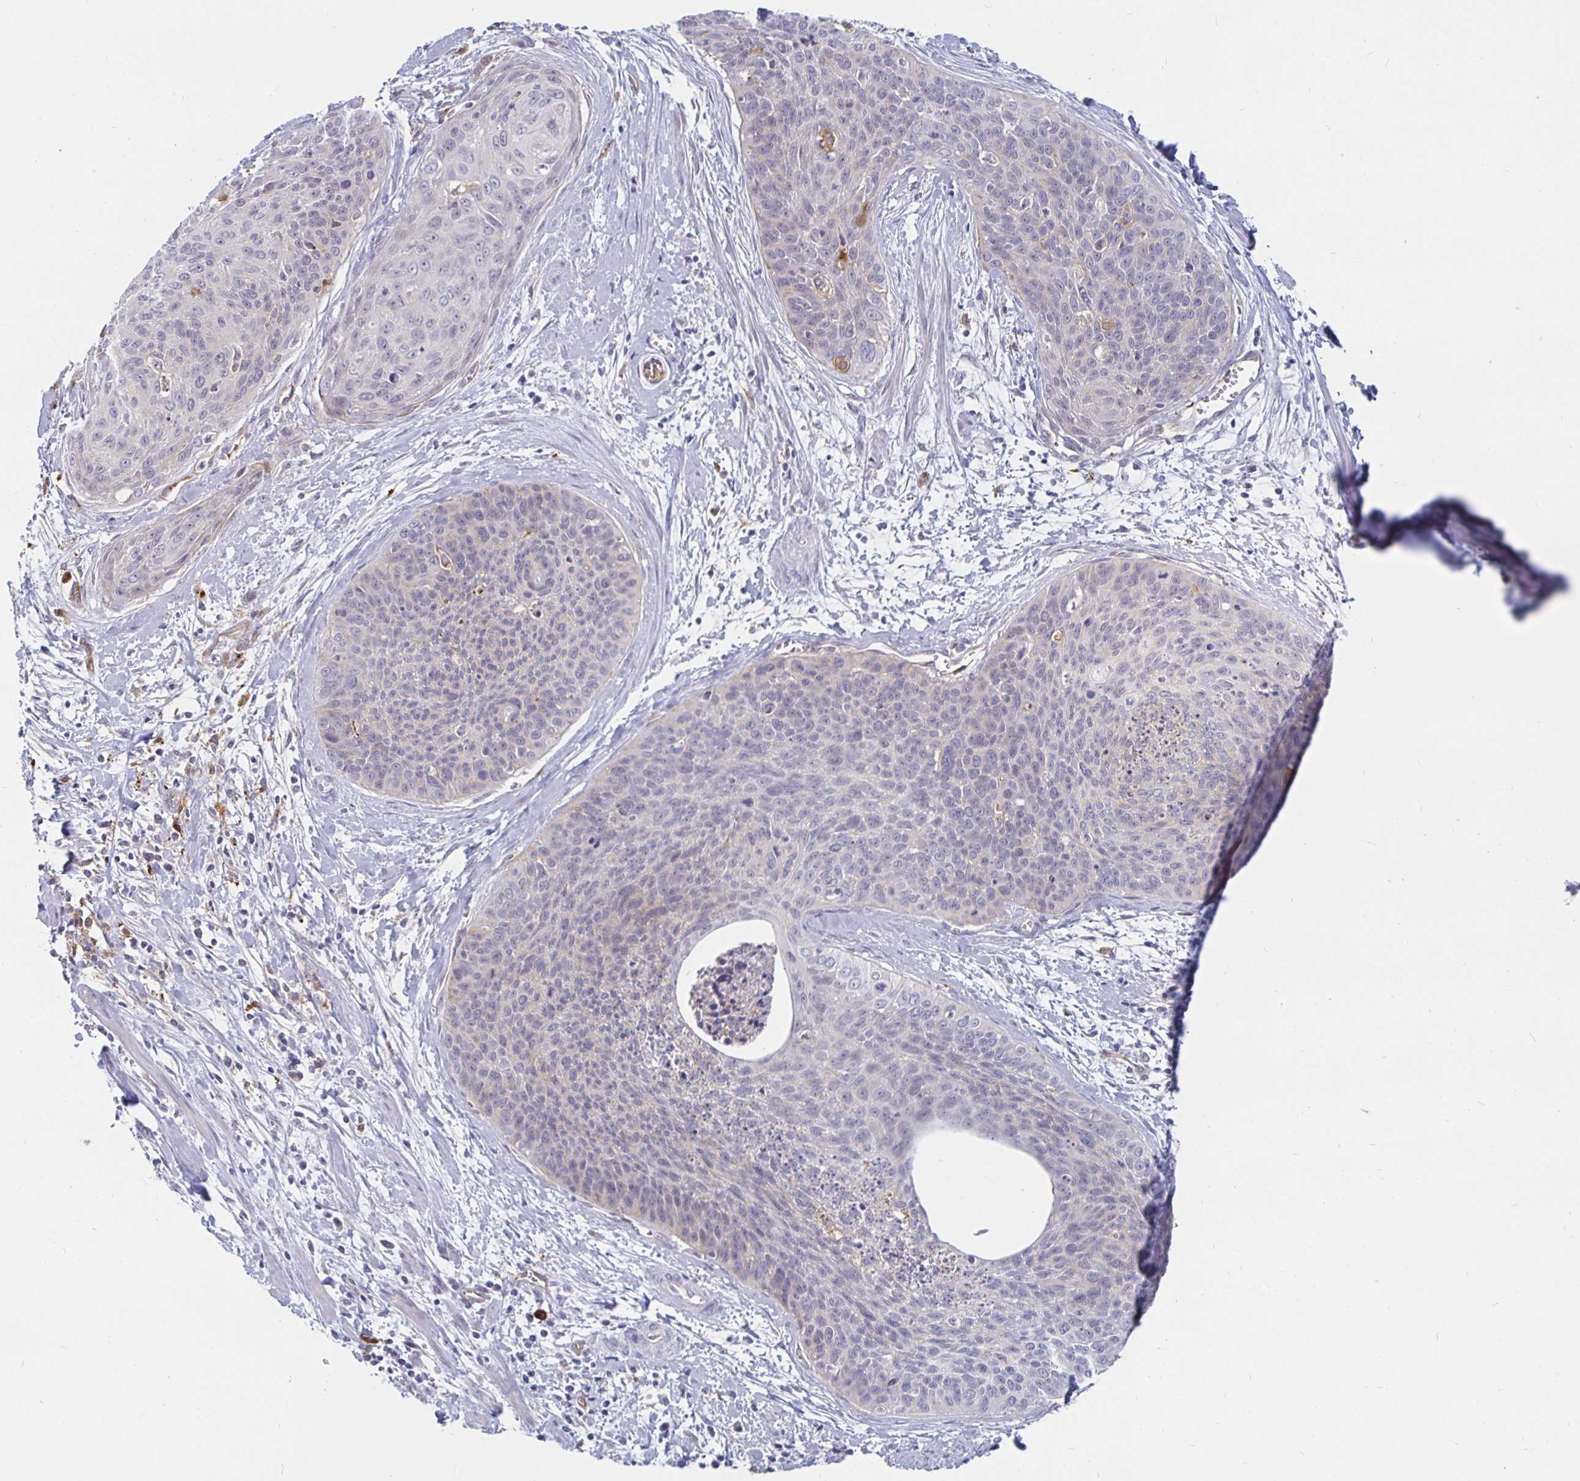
{"staining": {"intensity": "negative", "quantity": "none", "location": "none"}, "tissue": "cervical cancer", "cell_type": "Tumor cells", "image_type": "cancer", "snomed": [{"axis": "morphology", "description": "Squamous cell carcinoma, NOS"}, {"axis": "topography", "description": "Cervix"}], "caption": "Immunohistochemistry of human cervical cancer reveals no positivity in tumor cells.", "gene": "CCDC85A", "patient": {"sex": "female", "age": 55}}